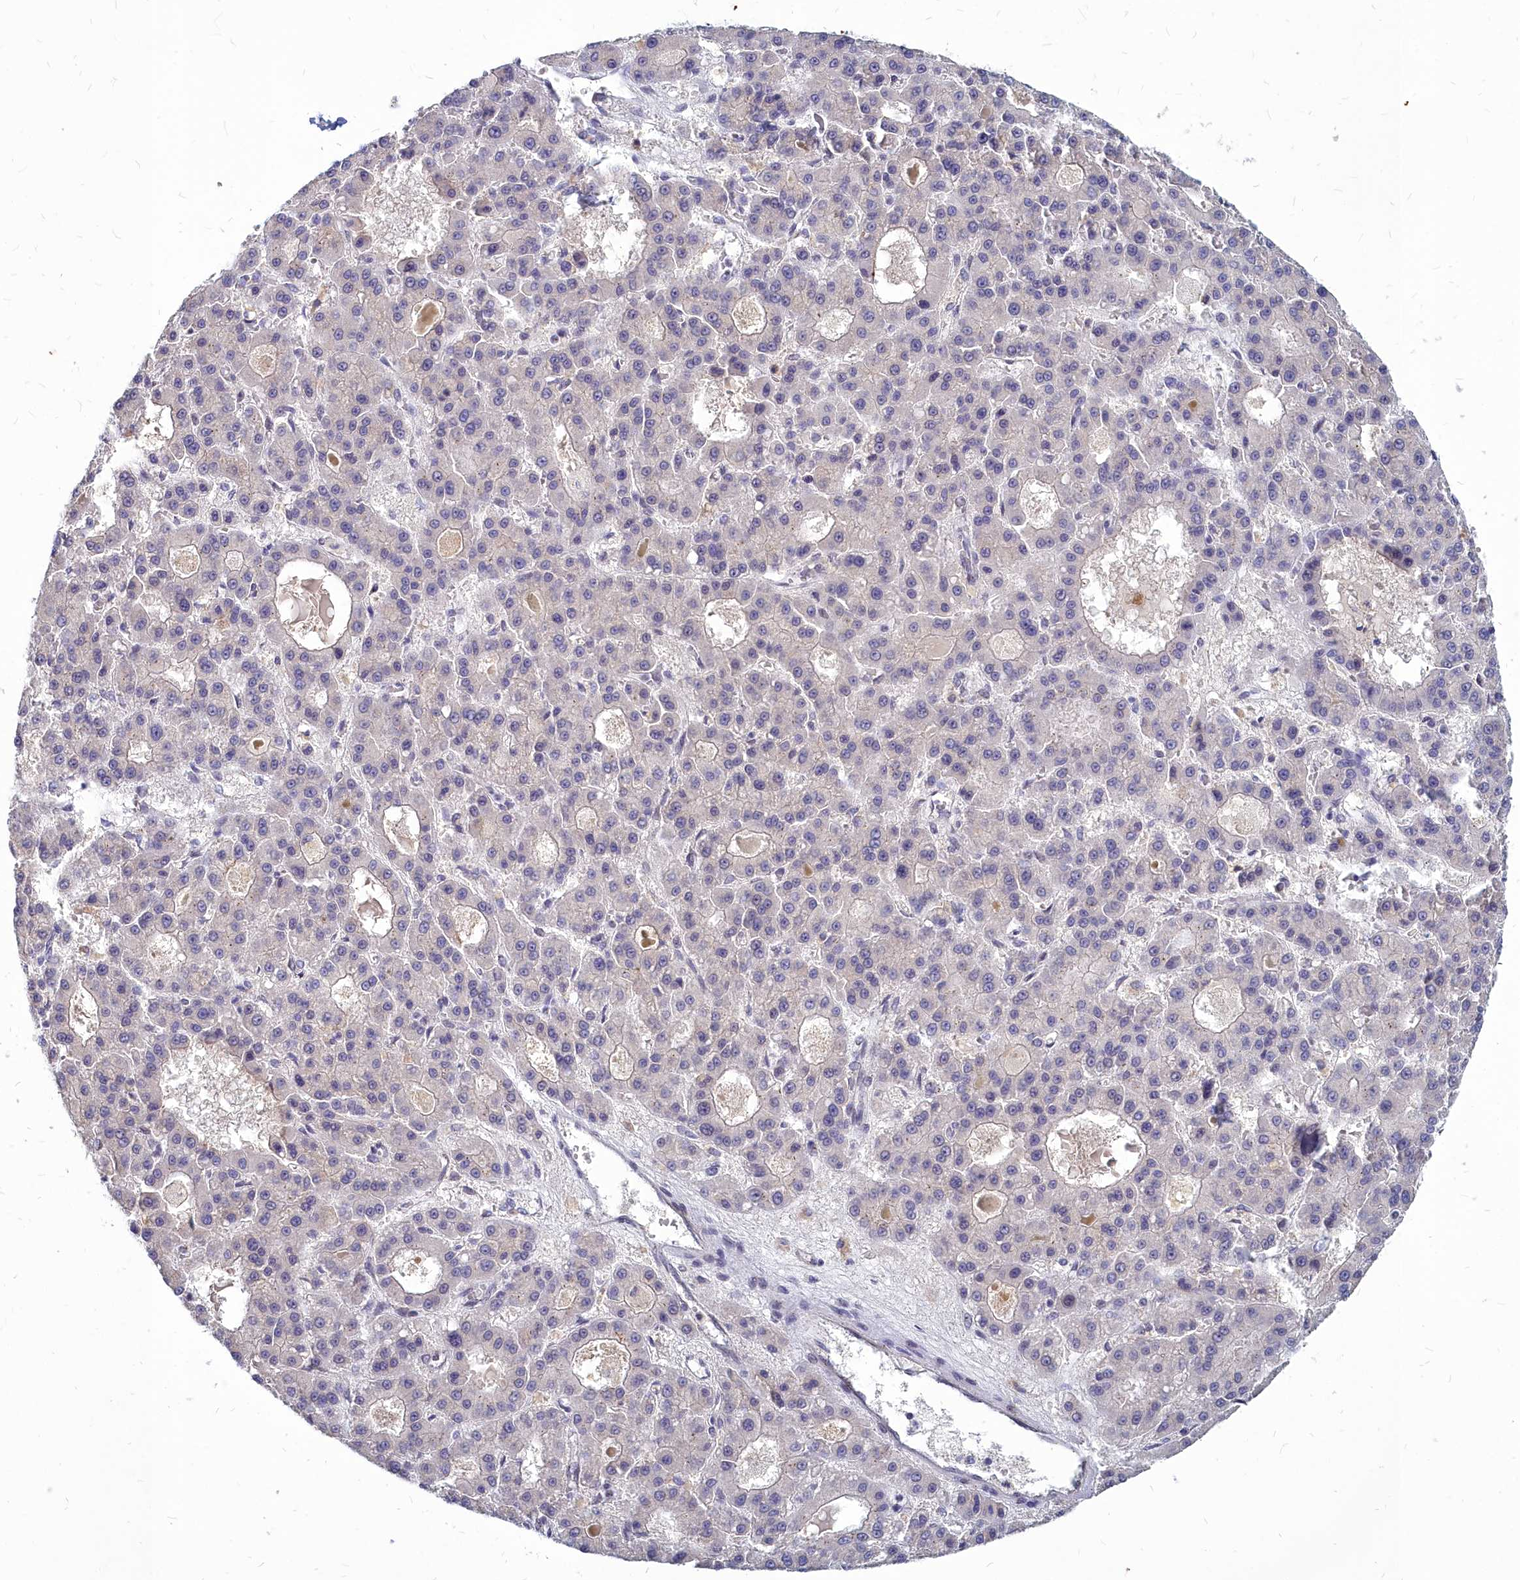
{"staining": {"intensity": "negative", "quantity": "none", "location": "none"}, "tissue": "liver cancer", "cell_type": "Tumor cells", "image_type": "cancer", "snomed": [{"axis": "morphology", "description": "Carcinoma, Hepatocellular, NOS"}, {"axis": "topography", "description": "Liver"}], "caption": "The immunohistochemistry (IHC) photomicrograph has no significant staining in tumor cells of liver cancer tissue. (DAB (3,3'-diaminobenzidine) immunohistochemistry (IHC), high magnification).", "gene": "NOXA1", "patient": {"sex": "male", "age": 70}}